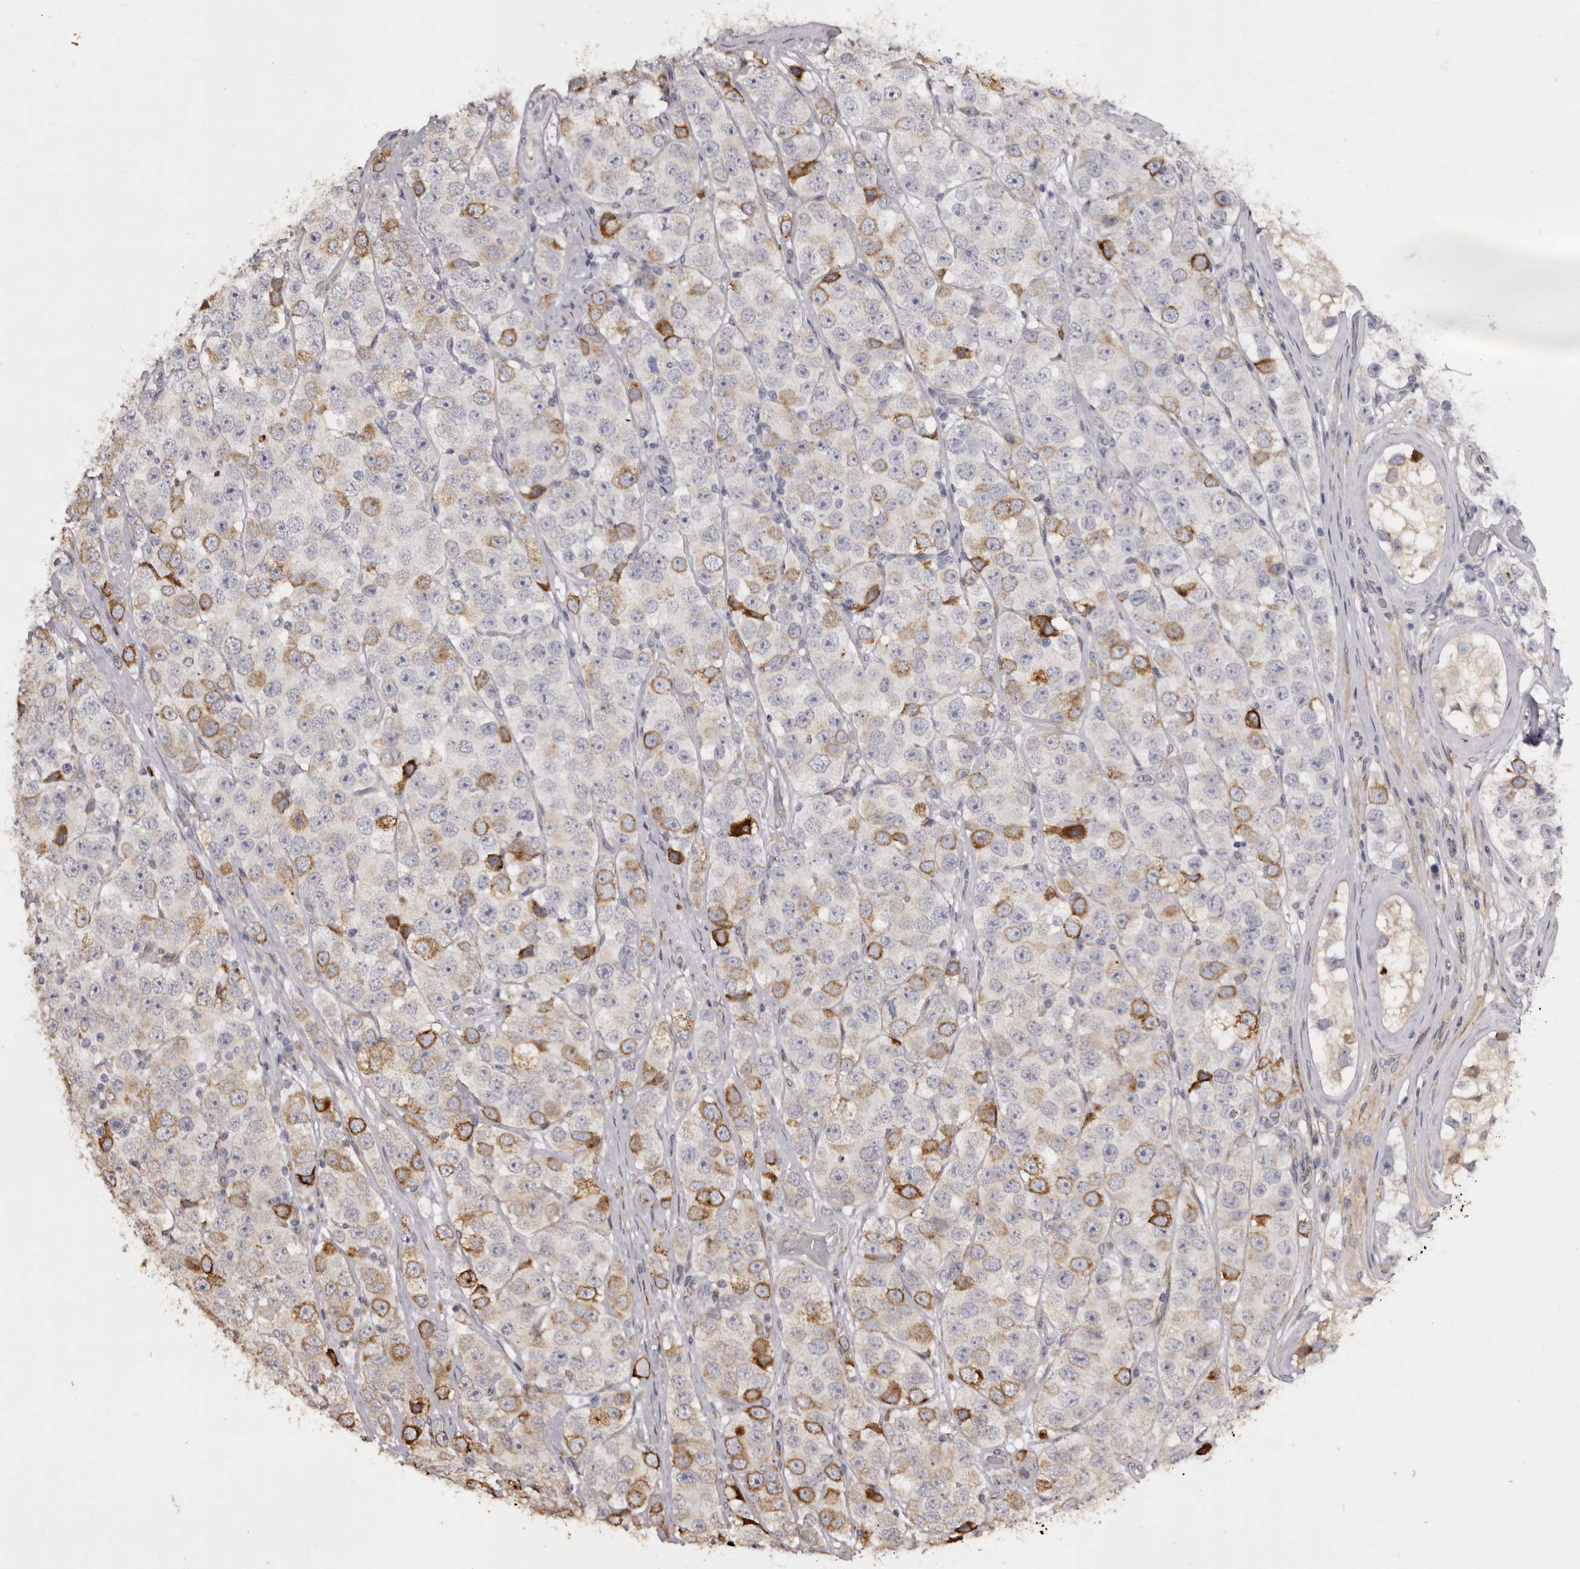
{"staining": {"intensity": "moderate", "quantity": "<25%", "location": "cytoplasmic/membranous"}, "tissue": "testis cancer", "cell_type": "Tumor cells", "image_type": "cancer", "snomed": [{"axis": "morphology", "description": "Seminoma, NOS"}, {"axis": "topography", "description": "Testis"}], "caption": "Testis cancer stained with DAB immunohistochemistry (IHC) displays low levels of moderate cytoplasmic/membranous positivity in approximately <25% of tumor cells. The staining was performed using DAB to visualize the protein expression in brown, while the nuclei were stained in blue with hematoxylin (Magnification: 20x).", "gene": "PIGX", "patient": {"sex": "male", "age": 28}}